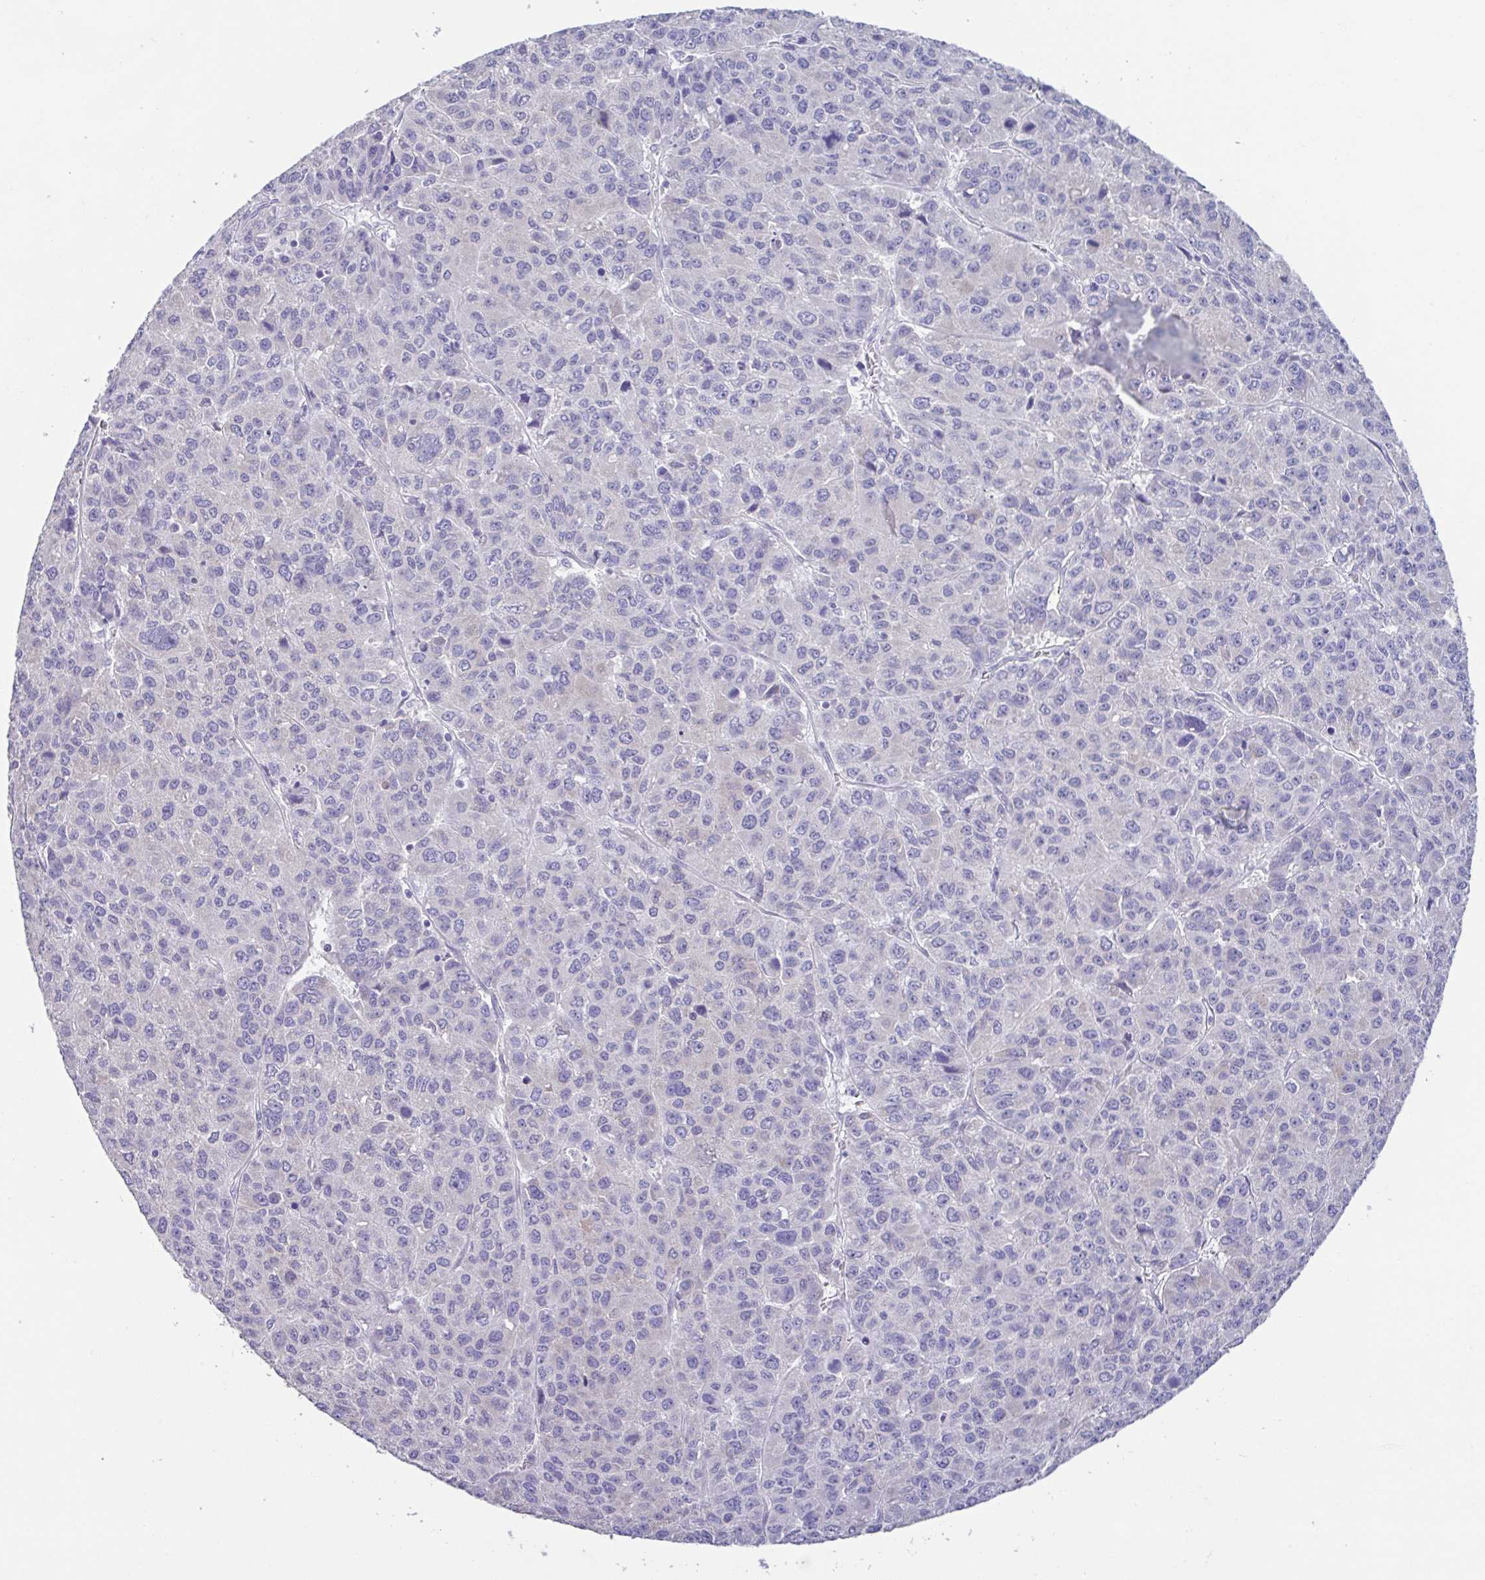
{"staining": {"intensity": "negative", "quantity": "none", "location": "none"}, "tissue": "liver cancer", "cell_type": "Tumor cells", "image_type": "cancer", "snomed": [{"axis": "morphology", "description": "Carcinoma, Hepatocellular, NOS"}, {"axis": "topography", "description": "Liver"}], "caption": "Liver hepatocellular carcinoma stained for a protein using IHC exhibits no expression tumor cells.", "gene": "RDH11", "patient": {"sex": "male", "age": 69}}